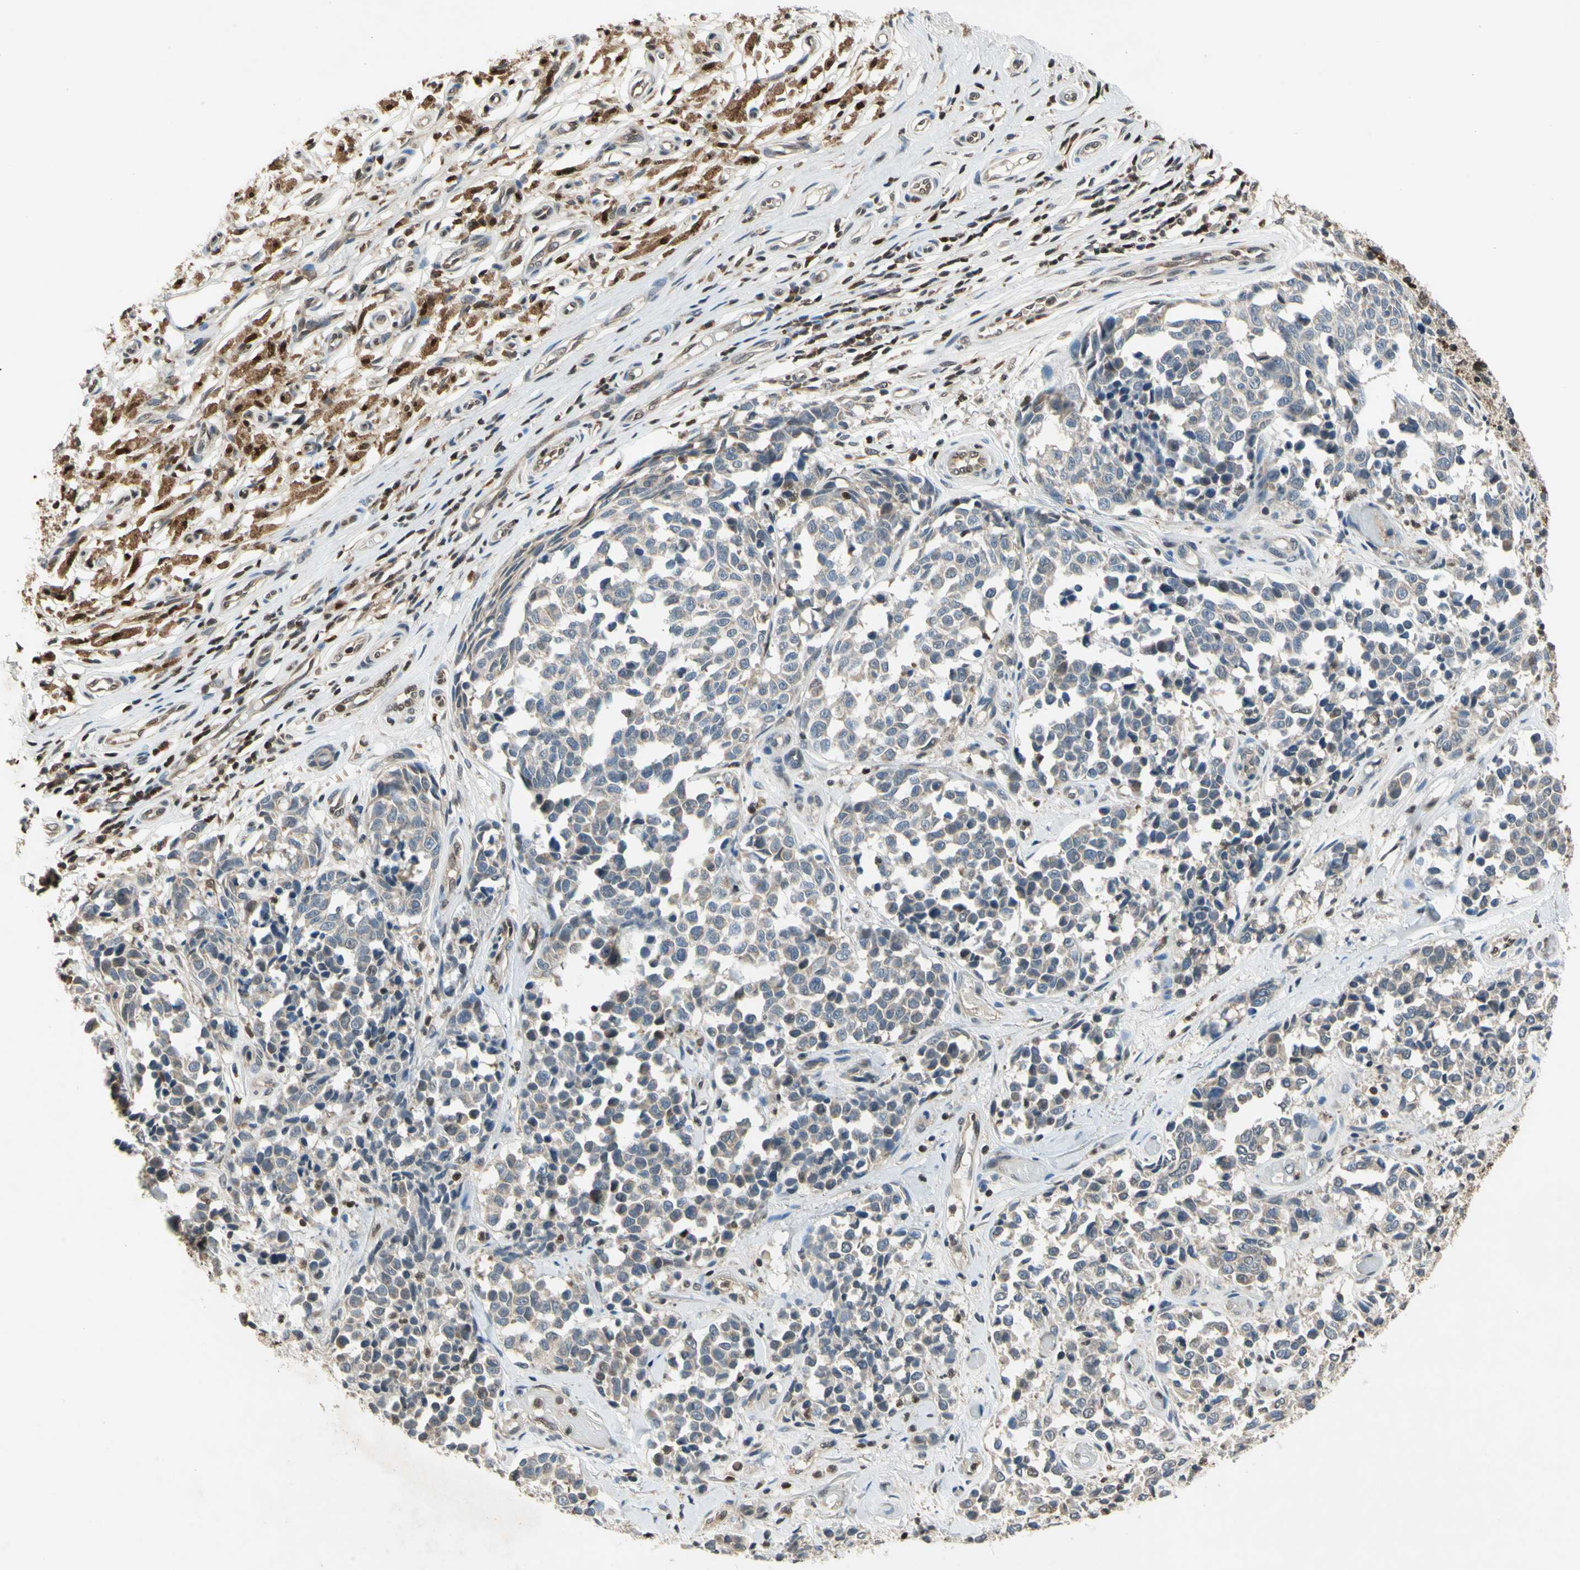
{"staining": {"intensity": "negative", "quantity": "none", "location": "none"}, "tissue": "melanoma", "cell_type": "Tumor cells", "image_type": "cancer", "snomed": [{"axis": "morphology", "description": "Malignant melanoma, NOS"}, {"axis": "topography", "description": "Skin"}], "caption": "Micrograph shows no protein staining in tumor cells of melanoma tissue.", "gene": "GSR", "patient": {"sex": "female", "age": 64}}